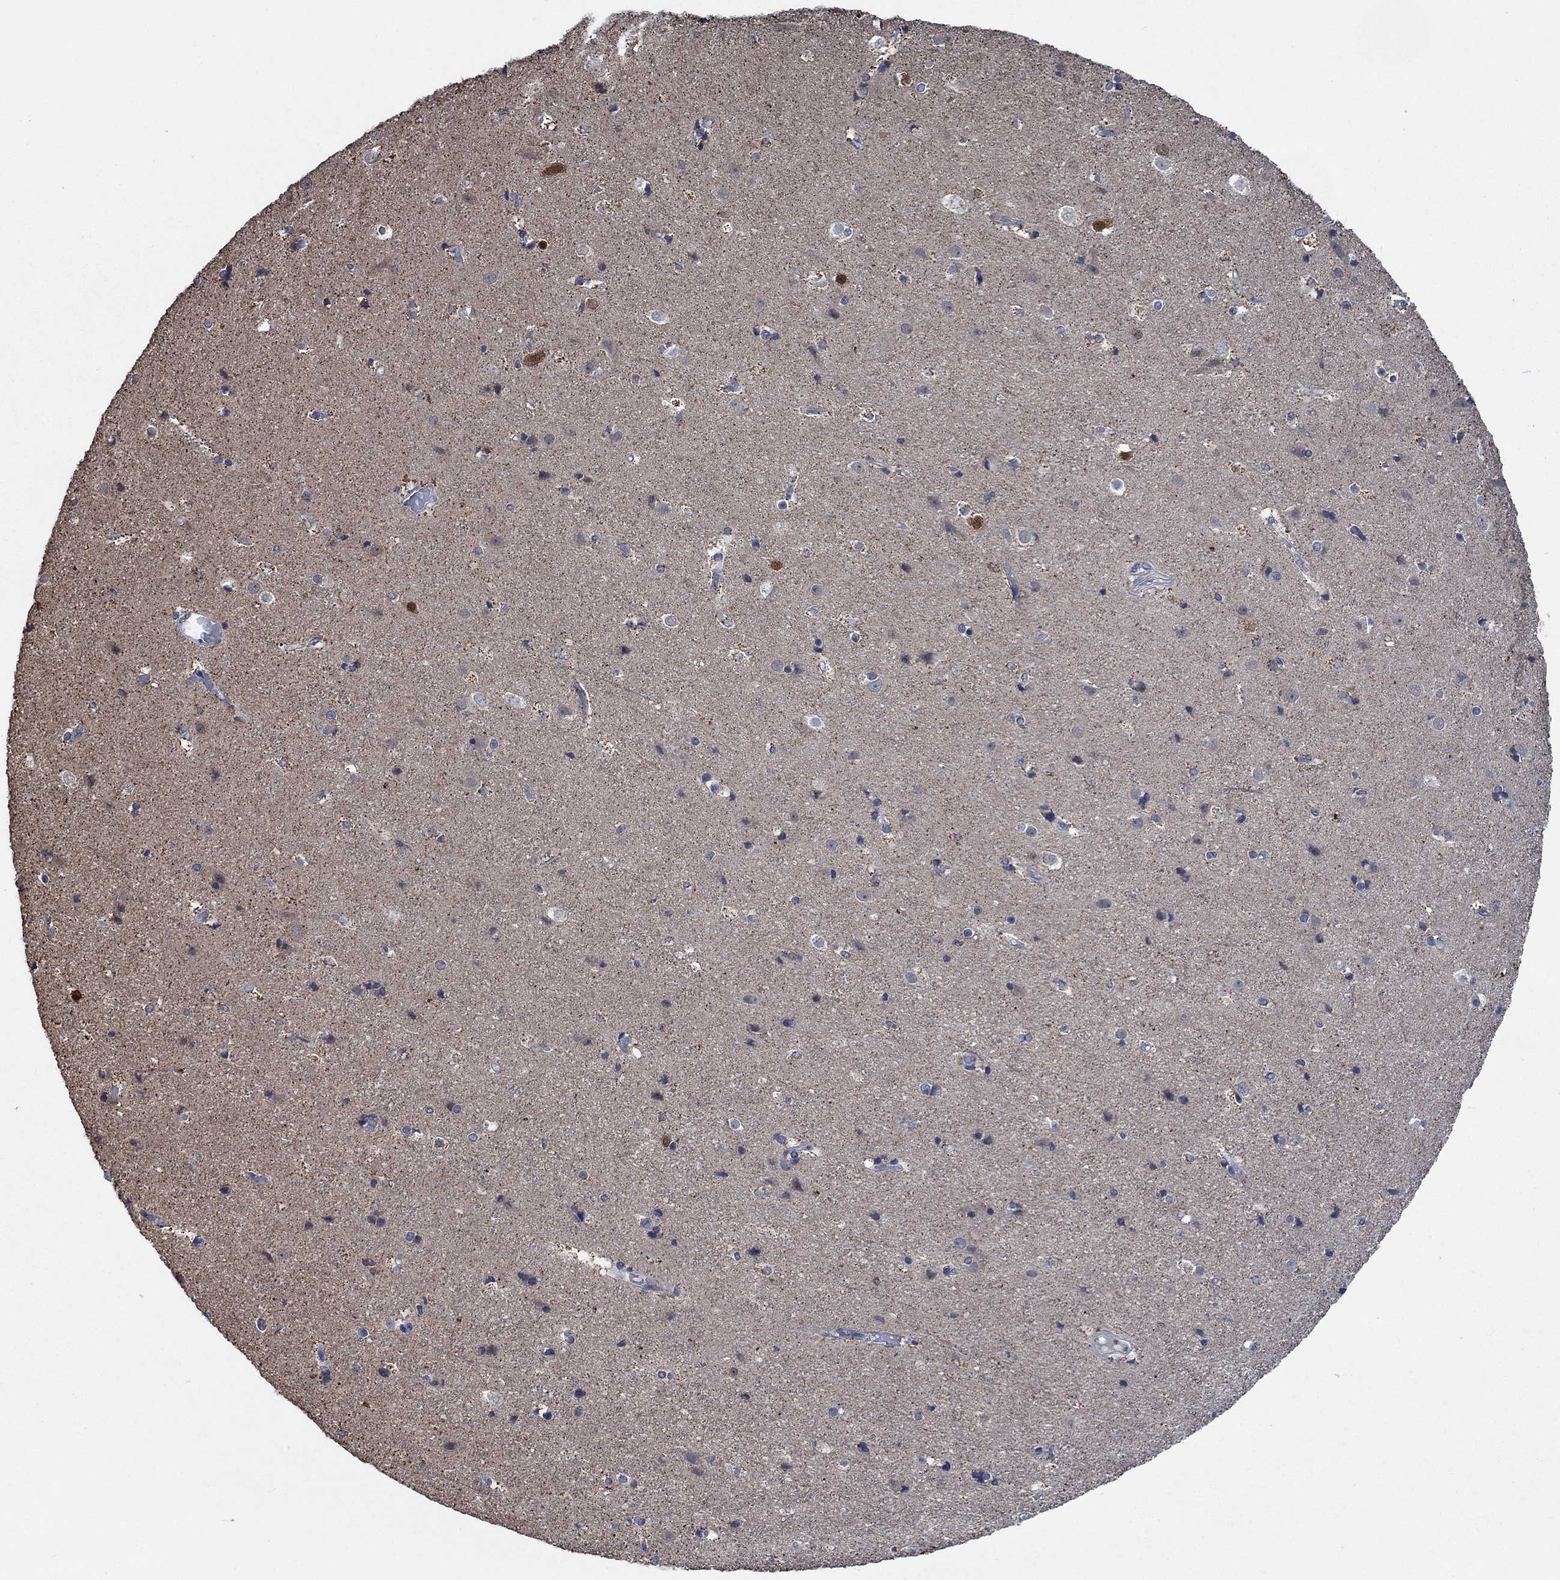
{"staining": {"intensity": "negative", "quantity": "none", "location": "none"}, "tissue": "cerebral cortex", "cell_type": "Endothelial cells", "image_type": "normal", "snomed": [{"axis": "morphology", "description": "Normal tissue, NOS"}, {"axis": "topography", "description": "Cerebral cortex"}], "caption": "Human cerebral cortex stained for a protein using immunohistochemistry reveals no positivity in endothelial cells.", "gene": "STXBP6", "patient": {"sex": "female", "age": 52}}